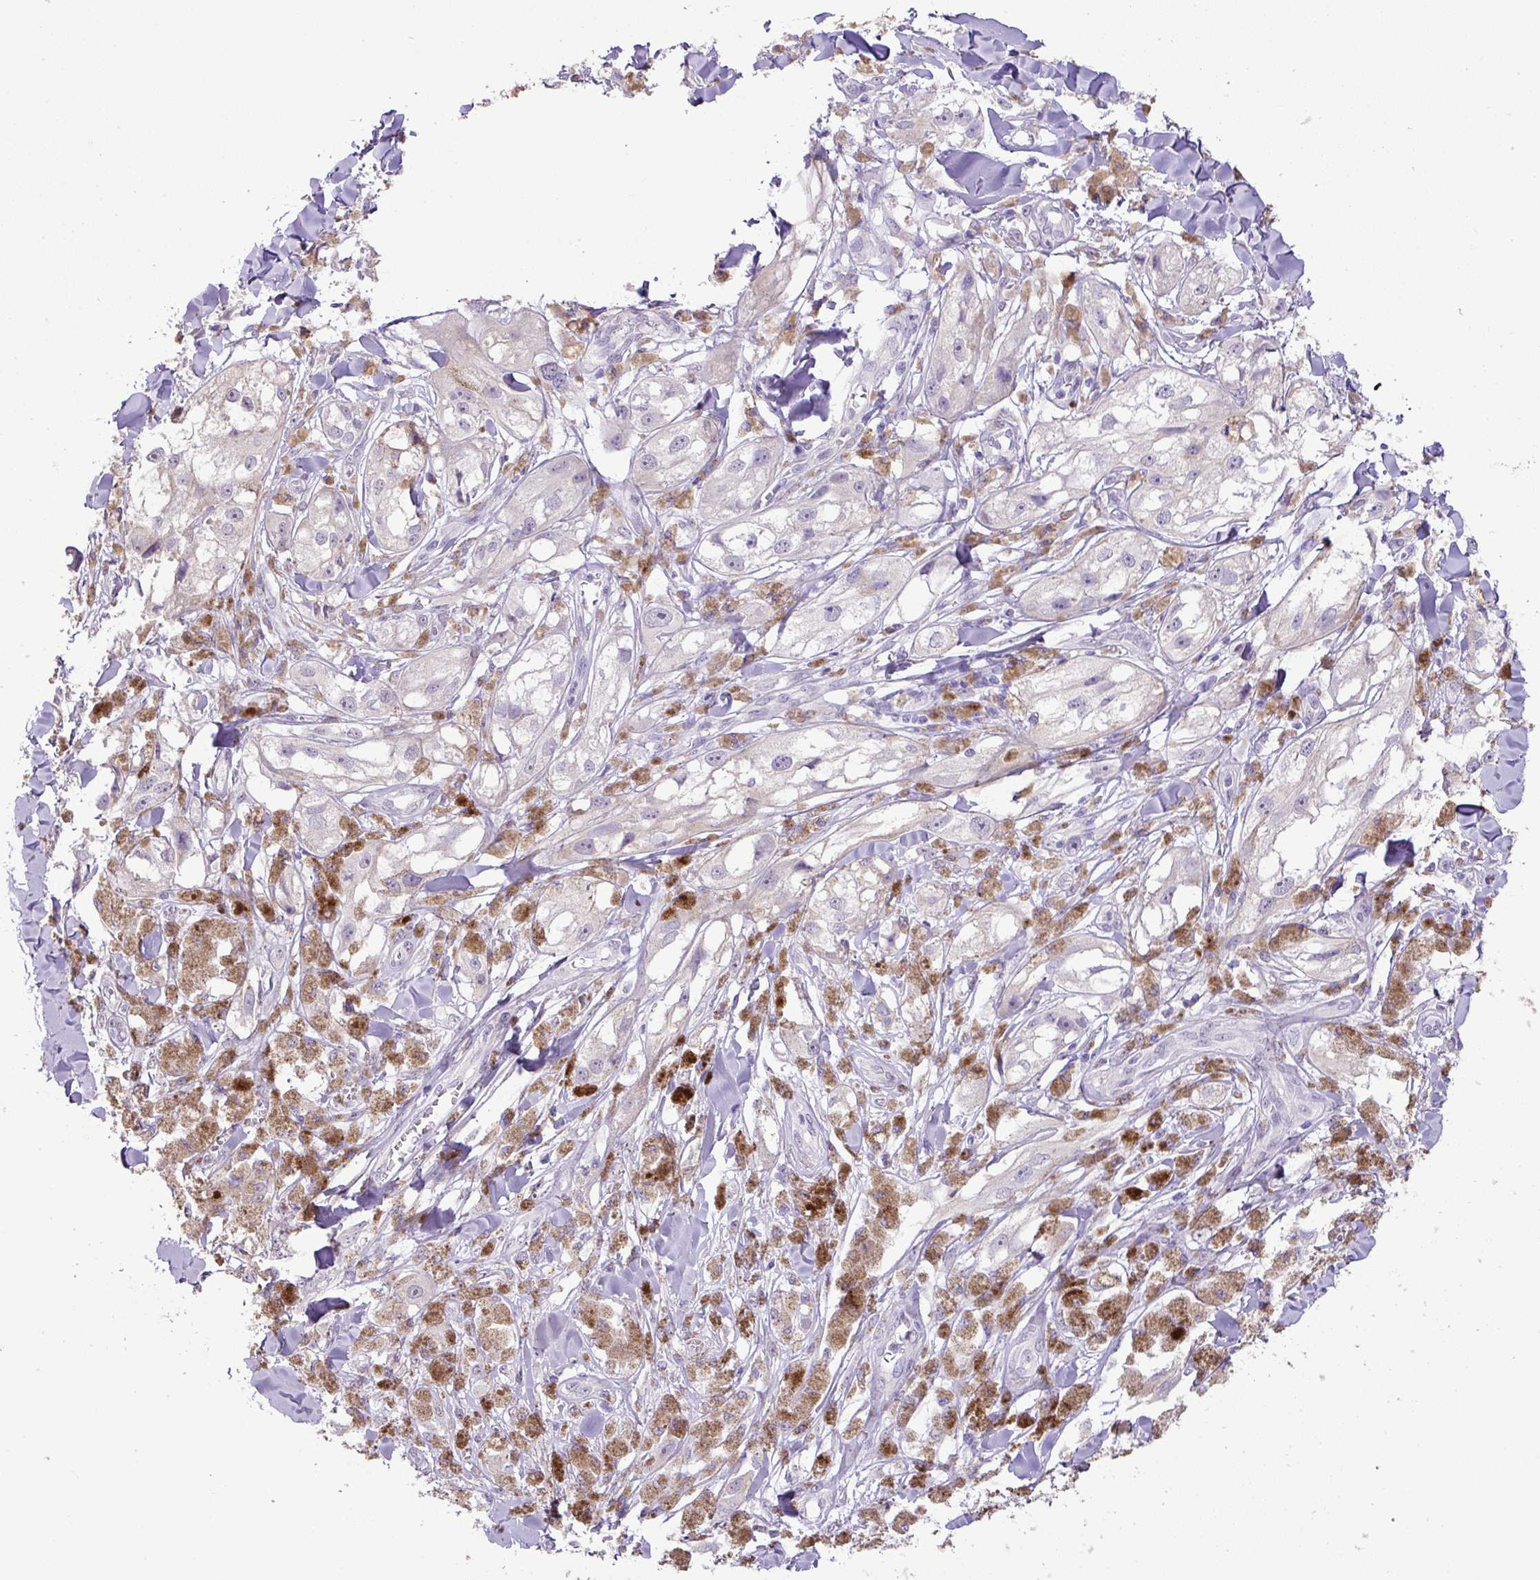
{"staining": {"intensity": "negative", "quantity": "none", "location": "none"}, "tissue": "melanoma", "cell_type": "Tumor cells", "image_type": "cancer", "snomed": [{"axis": "morphology", "description": "Malignant melanoma, NOS"}, {"axis": "topography", "description": "Skin"}], "caption": "Malignant melanoma was stained to show a protein in brown. There is no significant expression in tumor cells.", "gene": "DIP2A", "patient": {"sex": "male", "age": 88}}